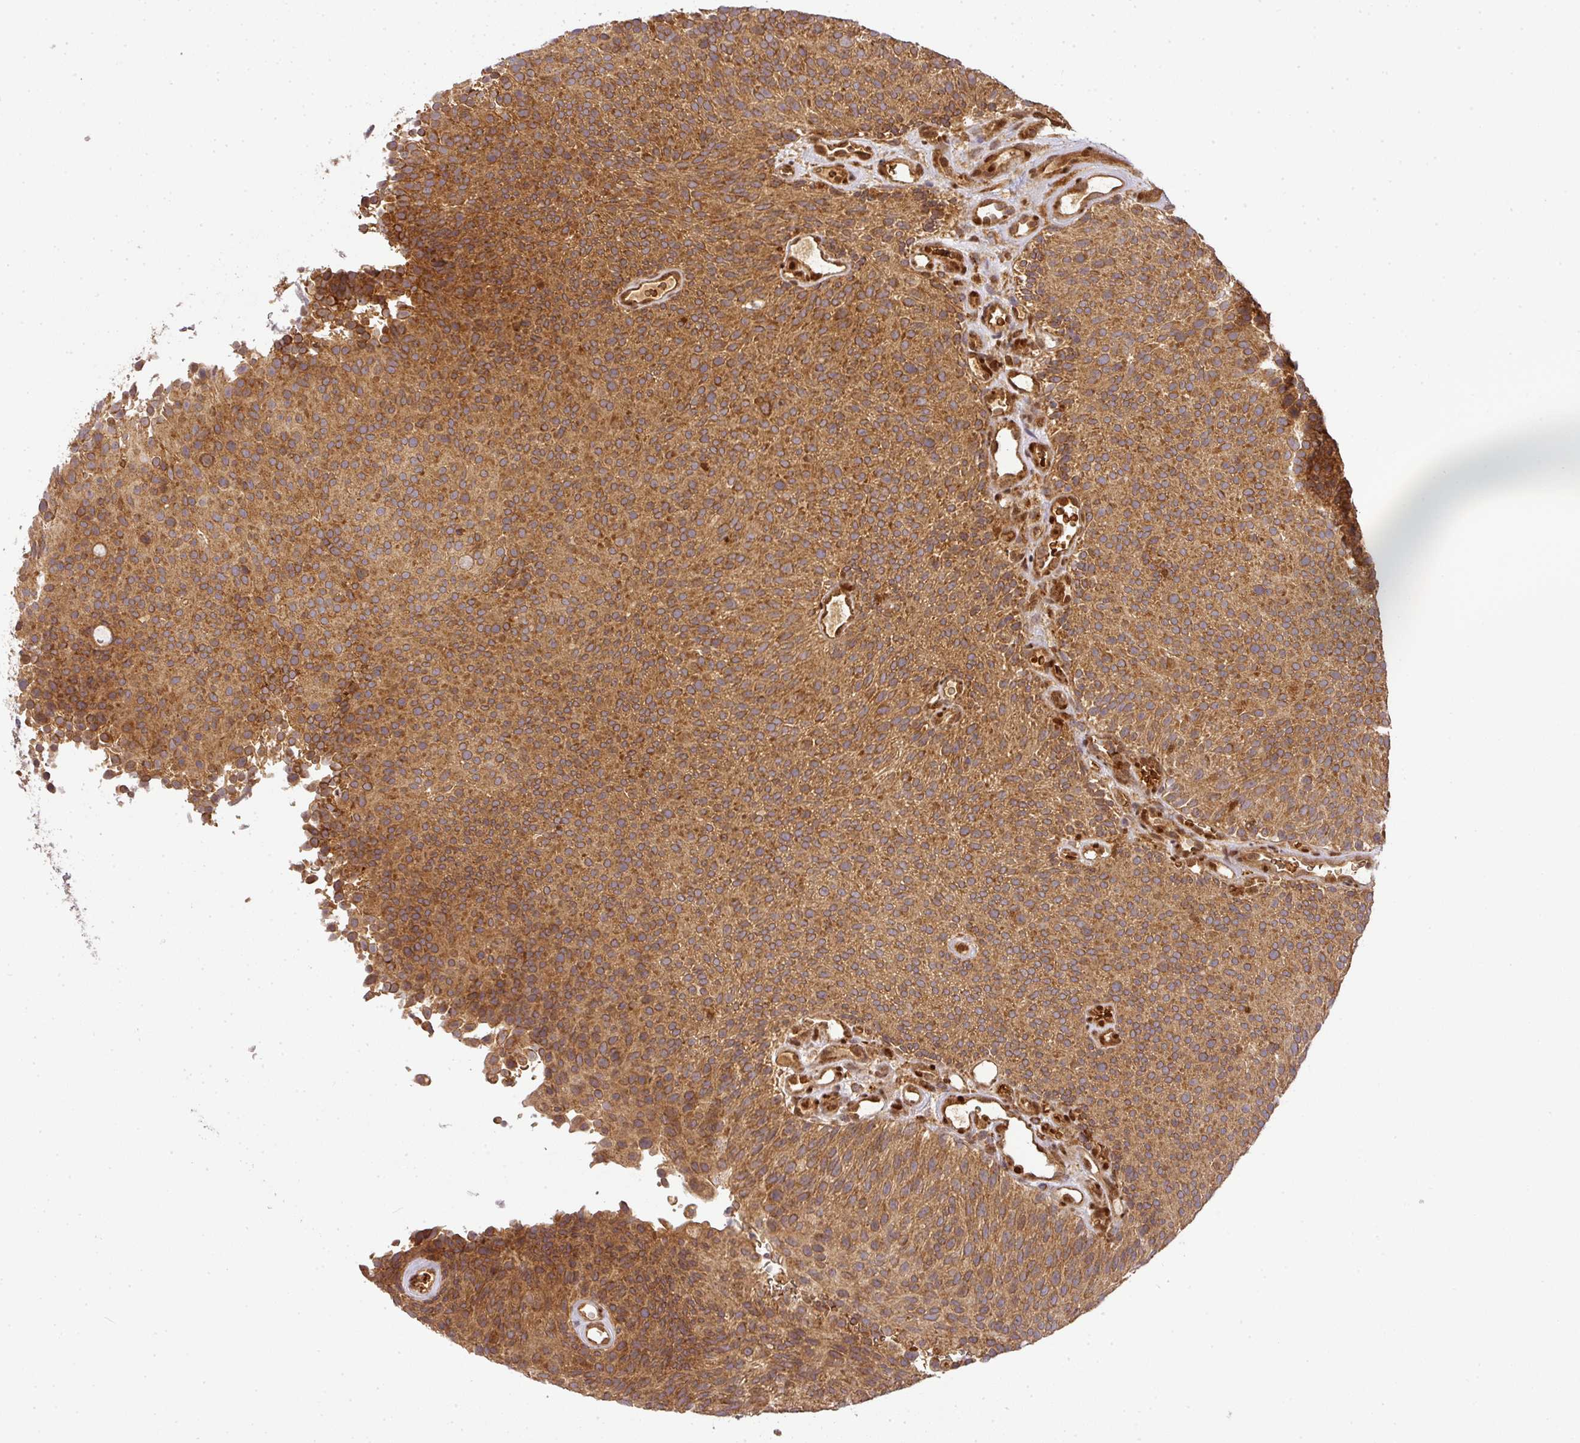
{"staining": {"intensity": "moderate", "quantity": ">75%", "location": "cytoplasmic/membranous"}, "tissue": "urothelial cancer", "cell_type": "Tumor cells", "image_type": "cancer", "snomed": [{"axis": "morphology", "description": "Urothelial carcinoma, Low grade"}, {"axis": "topography", "description": "Urinary bladder"}], "caption": "The immunohistochemical stain highlights moderate cytoplasmic/membranous staining in tumor cells of urothelial cancer tissue.", "gene": "MALSU1", "patient": {"sex": "male", "age": 78}}